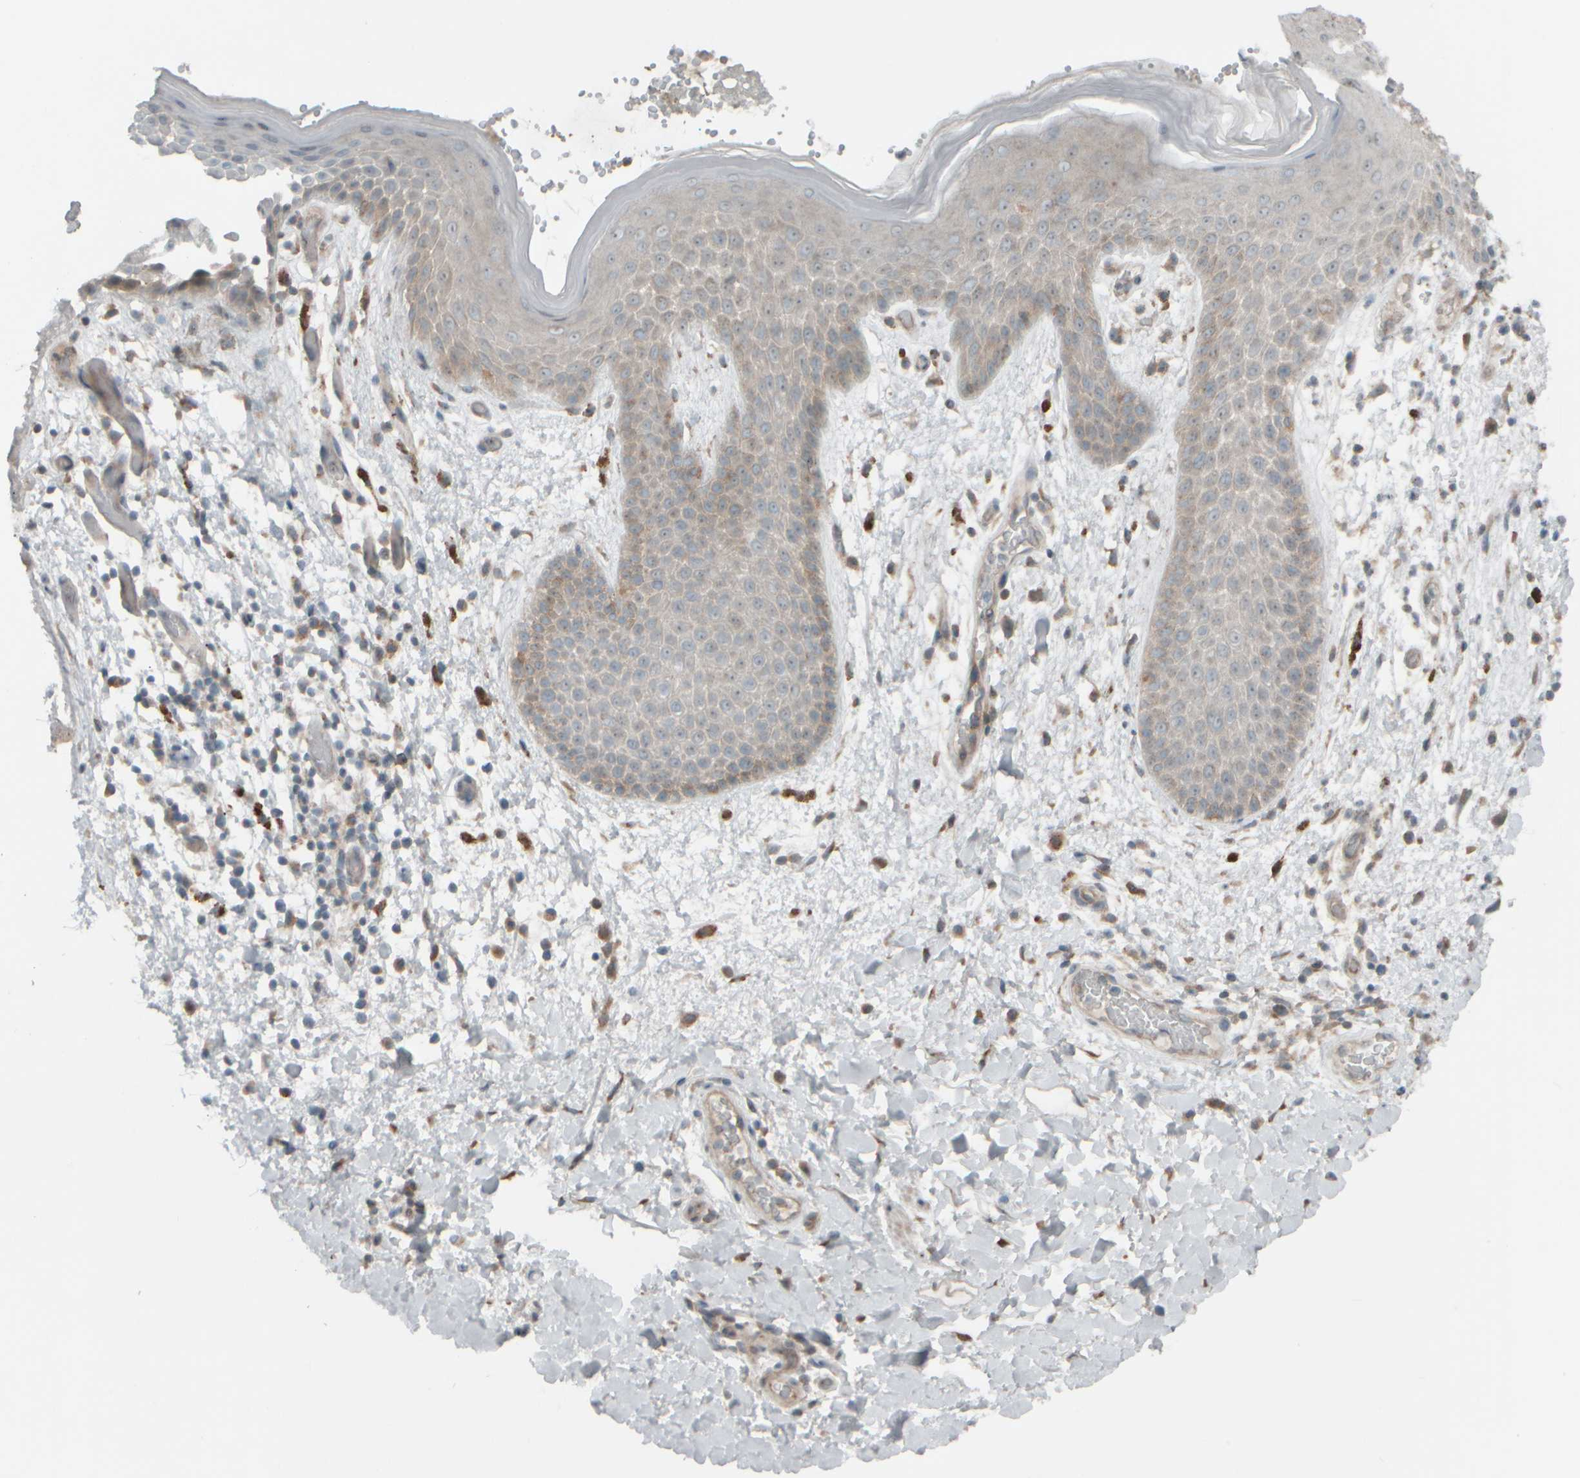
{"staining": {"intensity": "moderate", "quantity": "<25%", "location": "cytoplasmic/membranous"}, "tissue": "skin", "cell_type": "Epidermal cells", "image_type": "normal", "snomed": [{"axis": "morphology", "description": "Normal tissue, NOS"}, {"axis": "topography", "description": "Anal"}], "caption": "Epidermal cells show moderate cytoplasmic/membranous positivity in approximately <25% of cells in benign skin.", "gene": "HGS", "patient": {"sex": "male", "age": 74}}